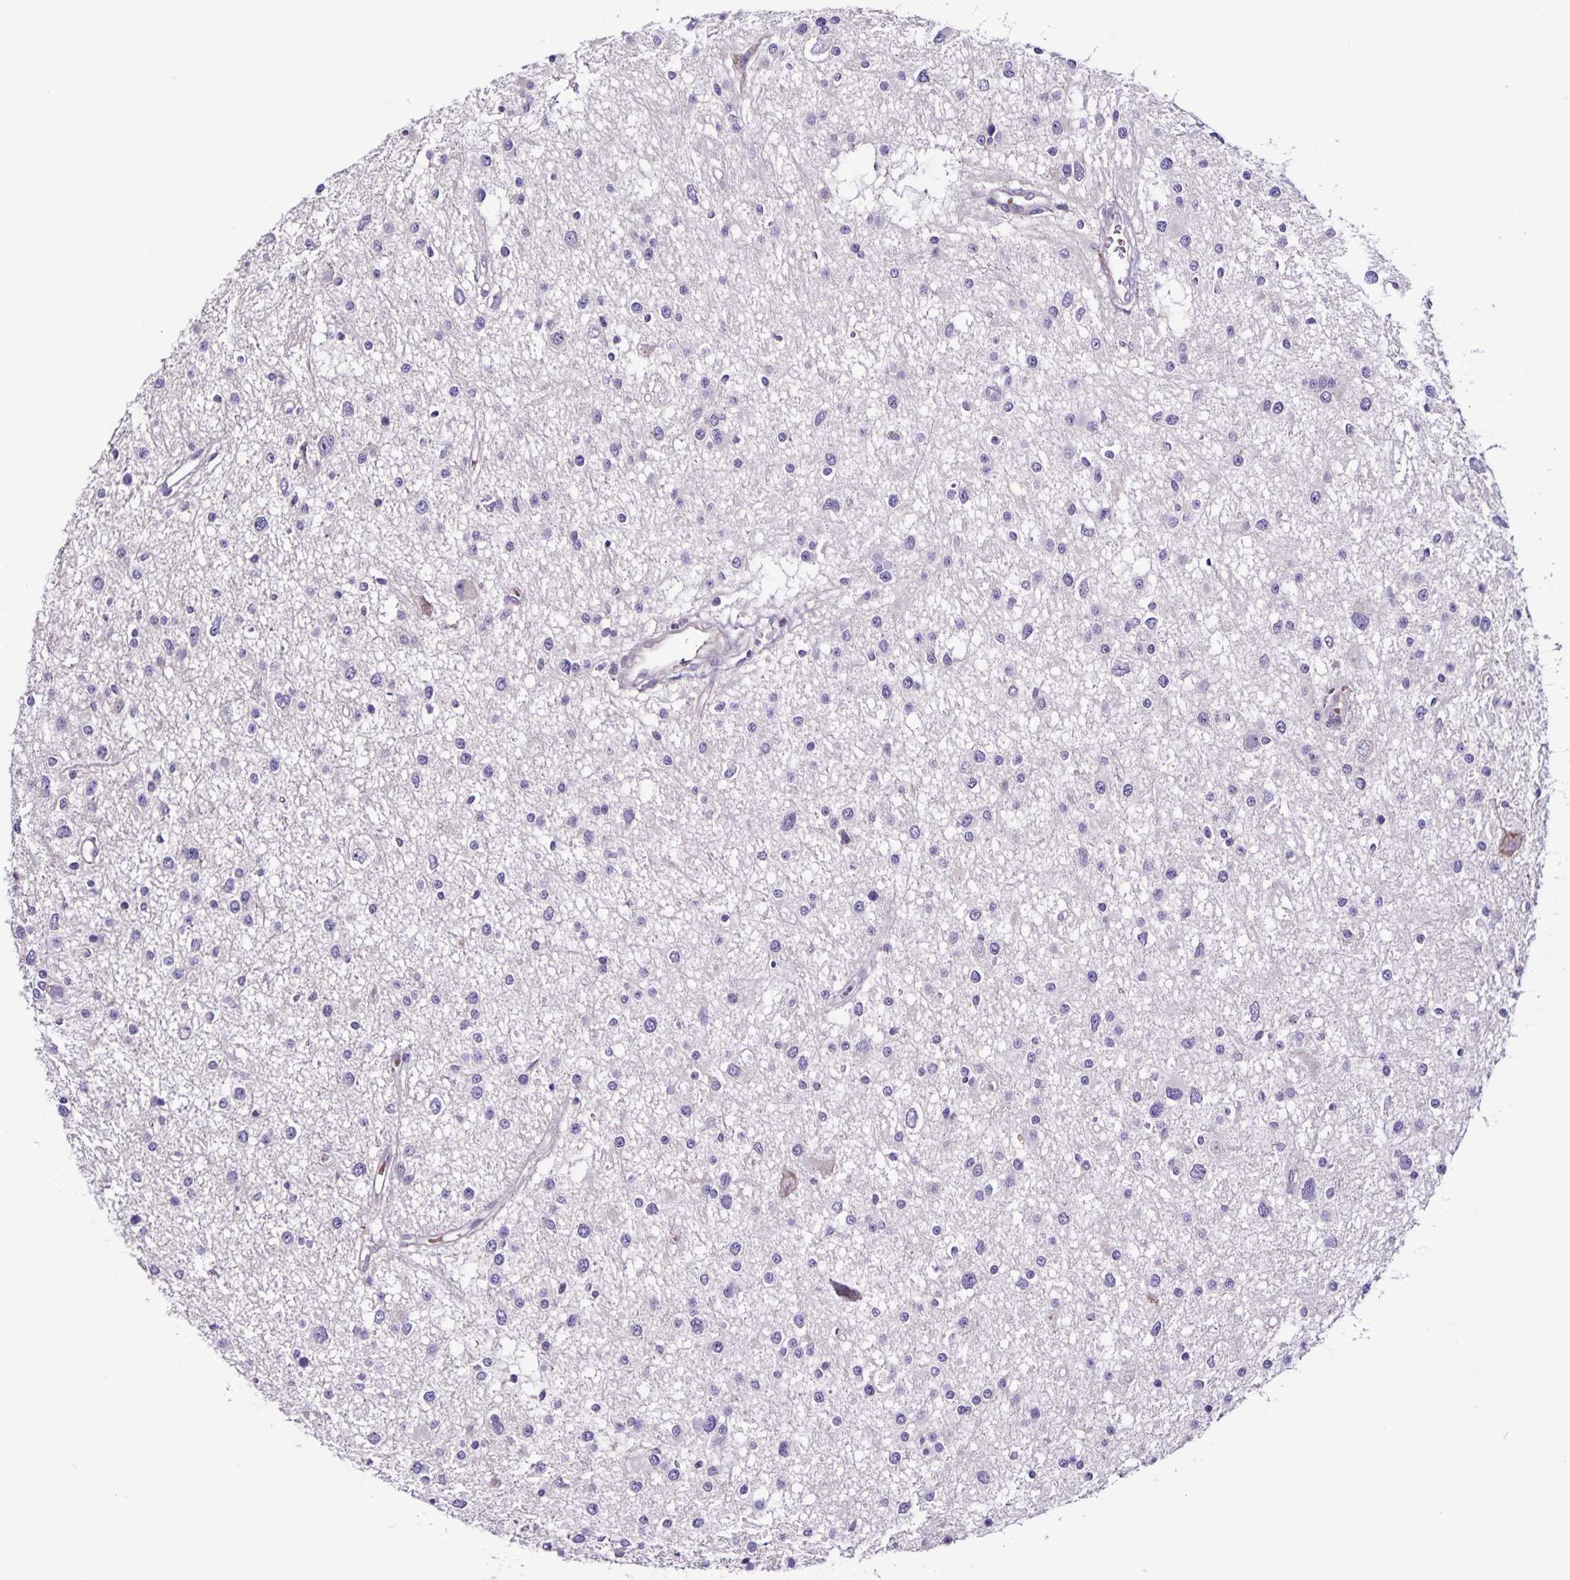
{"staining": {"intensity": "negative", "quantity": "none", "location": "none"}, "tissue": "glioma", "cell_type": "Tumor cells", "image_type": "cancer", "snomed": [{"axis": "morphology", "description": "Glioma, malignant, High grade"}, {"axis": "topography", "description": "Brain"}], "caption": "The image displays no staining of tumor cells in malignant high-grade glioma.", "gene": "OSBPL5", "patient": {"sex": "male", "age": 54}}